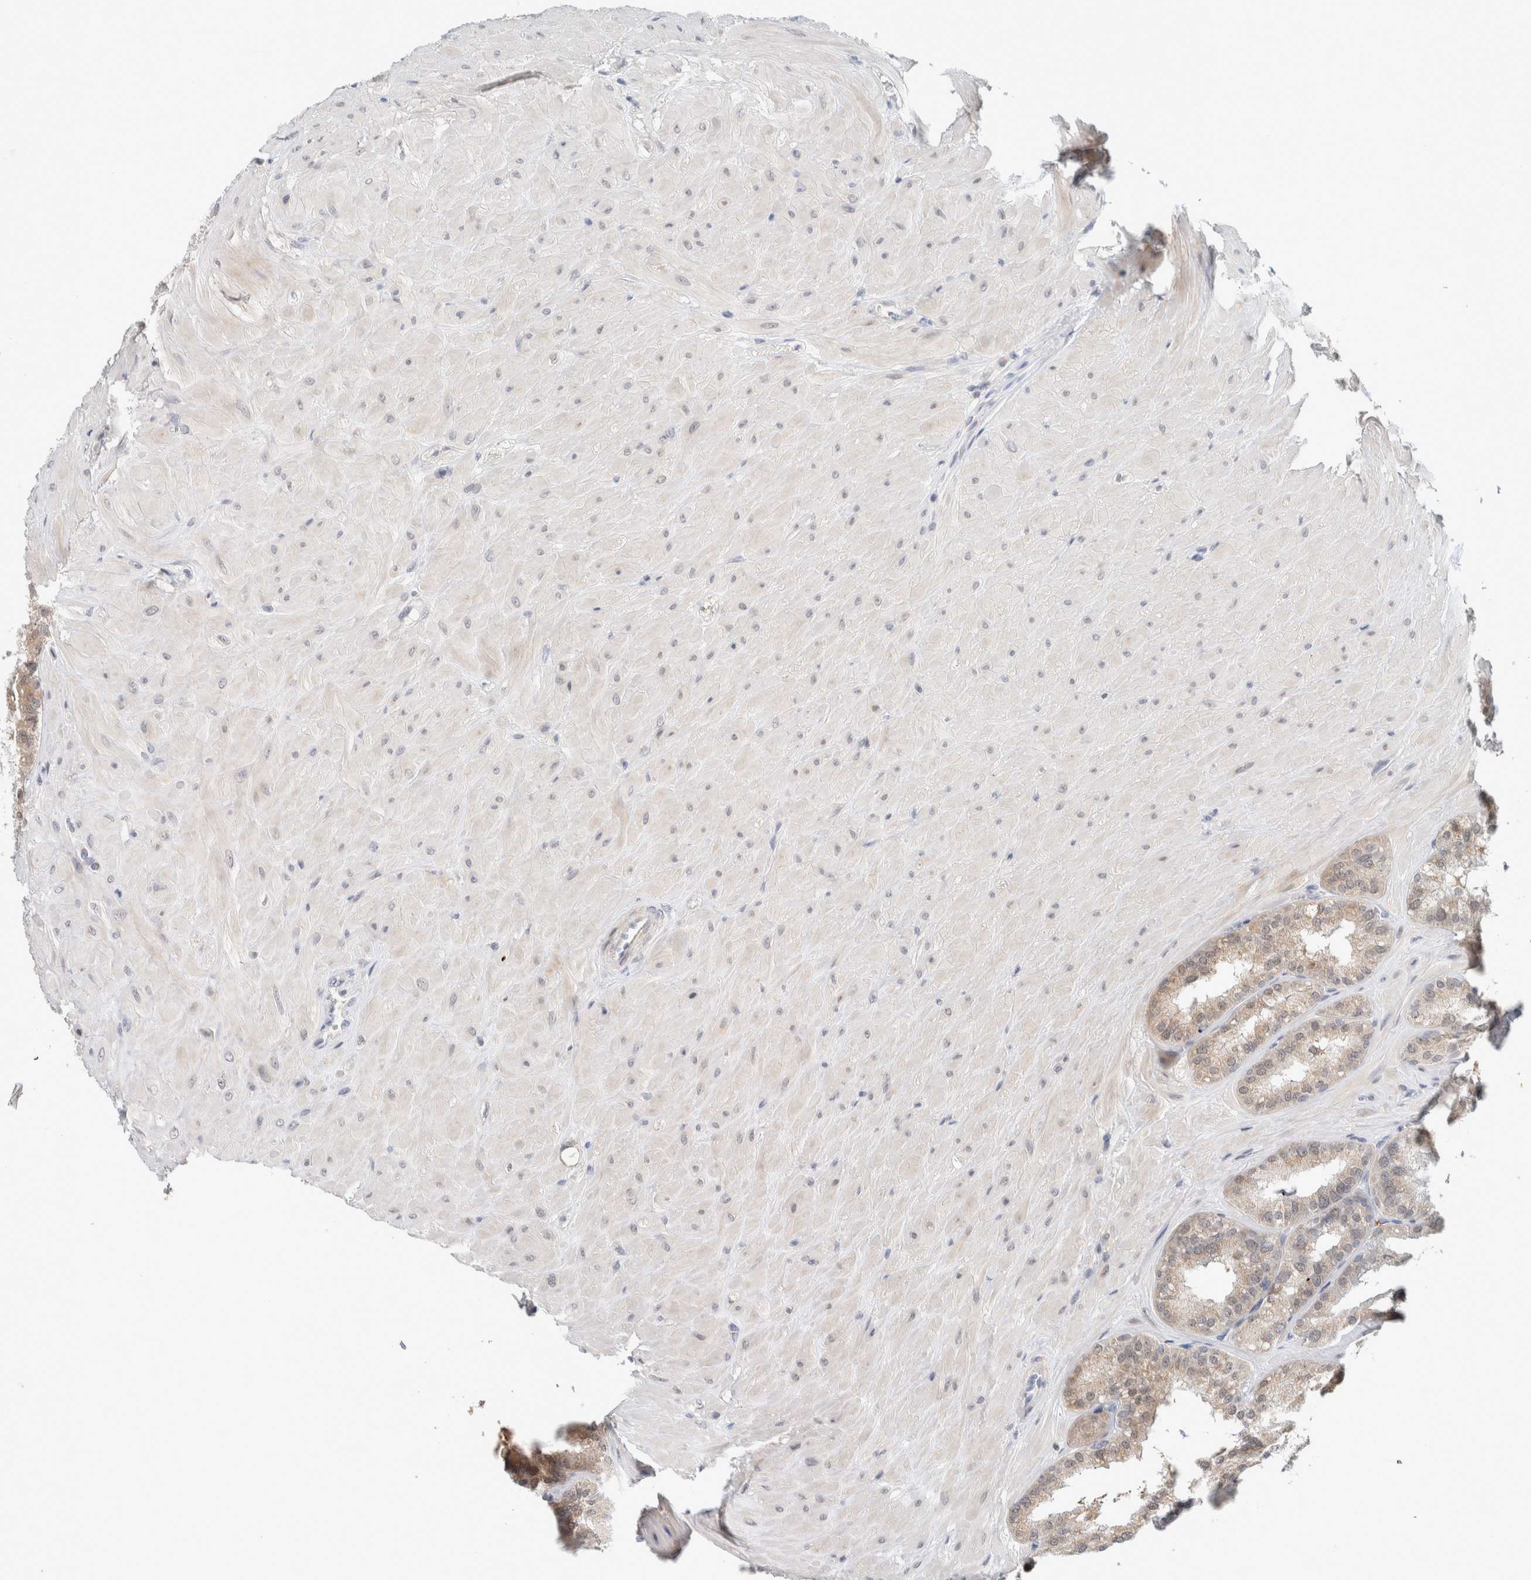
{"staining": {"intensity": "moderate", "quantity": "25%-75%", "location": "cytoplasmic/membranous"}, "tissue": "seminal vesicle", "cell_type": "Glandular cells", "image_type": "normal", "snomed": [{"axis": "morphology", "description": "Normal tissue, NOS"}, {"axis": "topography", "description": "Prostate"}, {"axis": "topography", "description": "Seminal veicle"}], "caption": "Protein expression analysis of unremarkable human seminal vesicle reveals moderate cytoplasmic/membranous staining in about 25%-75% of glandular cells. The staining was performed using DAB to visualize the protein expression in brown, while the nuclei were stained in blue with hematoxylin (Magnification: 20x).", "gene": "CRAT", "patient": {"sex": "male", "age": 51}}